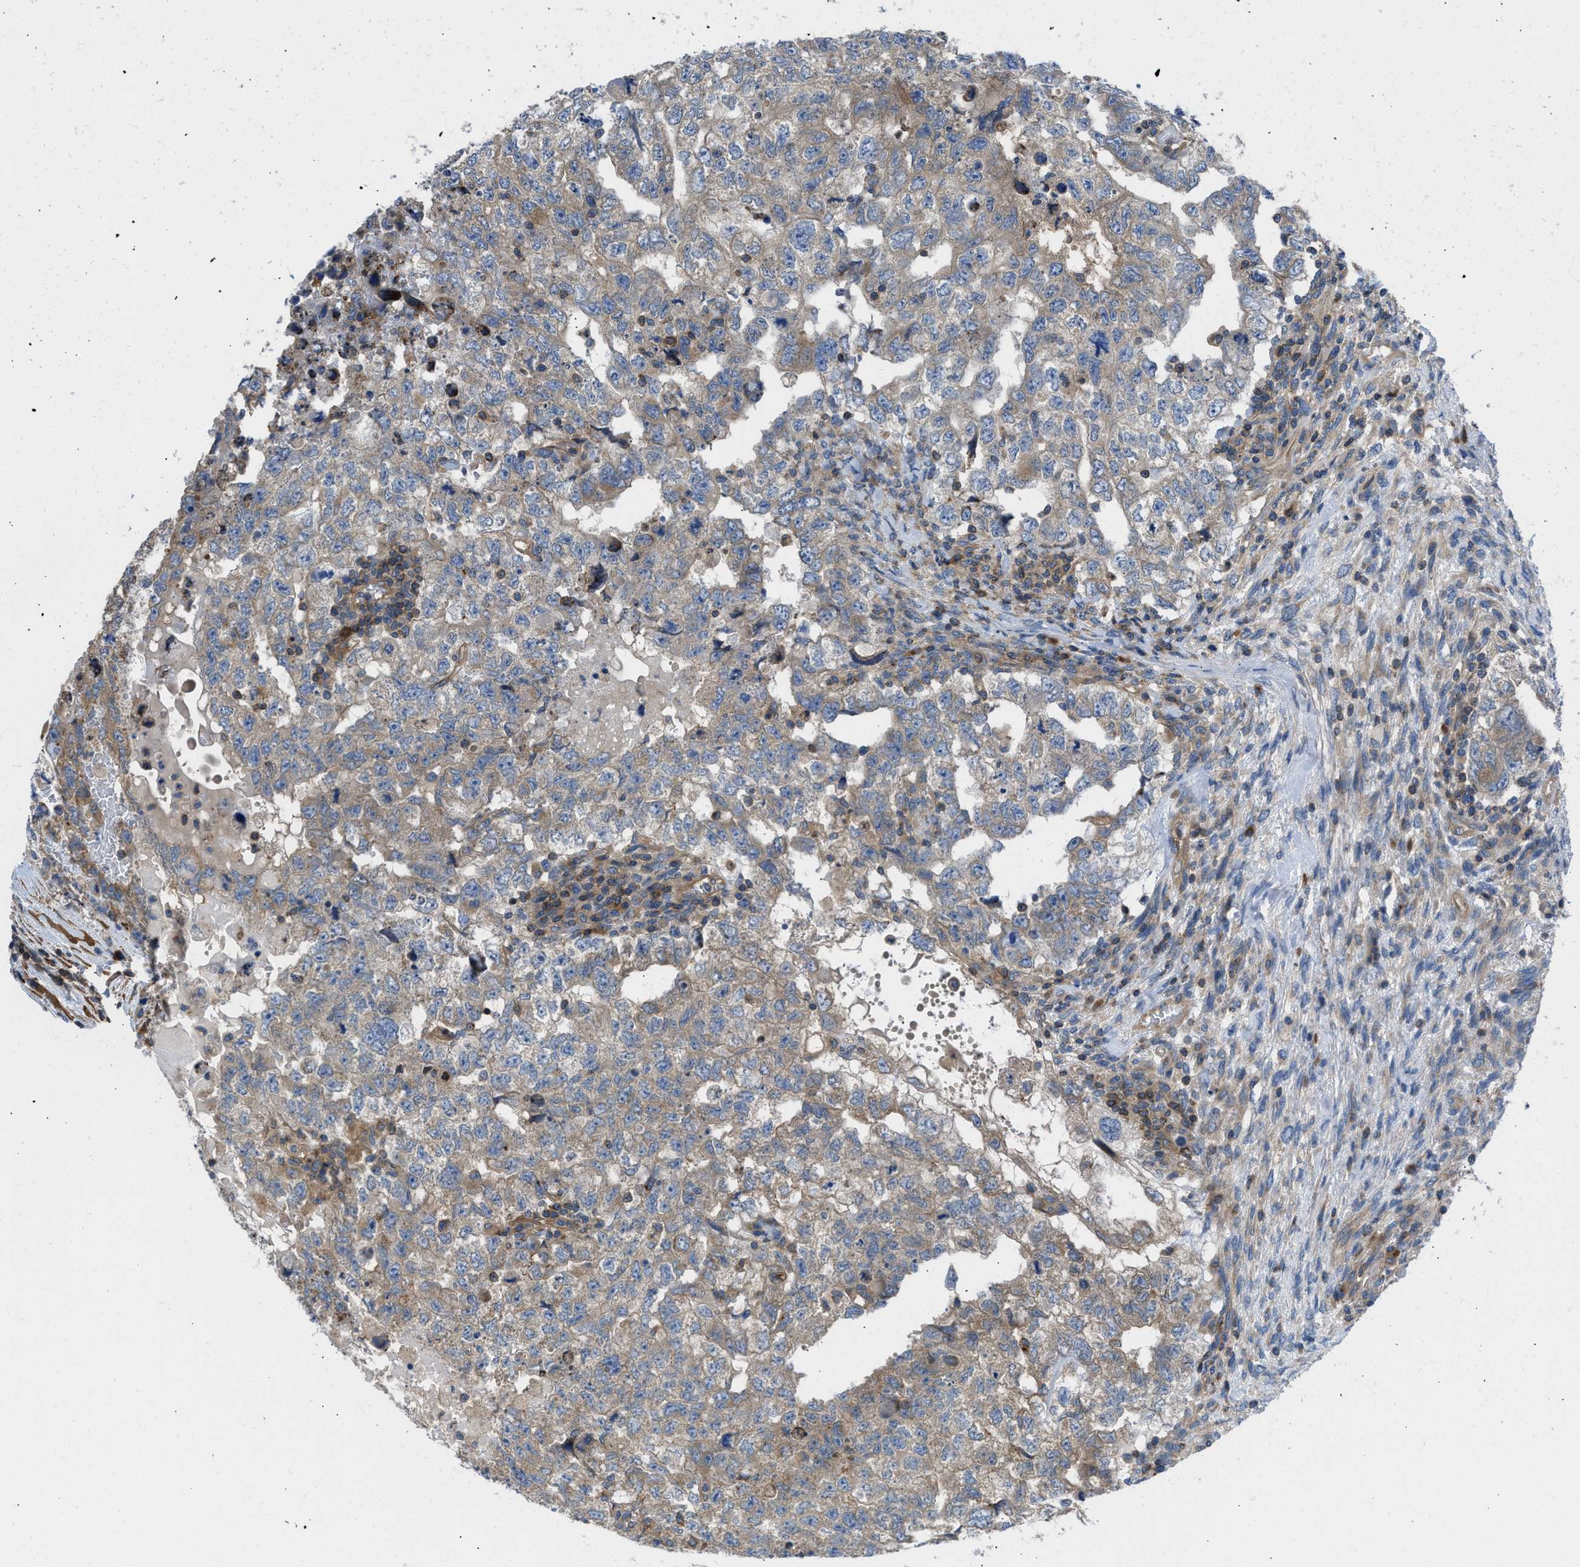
{"staining": {"intensity": "moderate", "quantity": ">75%", "location": "cytoplasmic/membranous"}, "tissue": "testis cancer", "cell_type": "Tumor cells", "image_type": "cancer", "snomed": [{"axis": "morphology", "description": "Carcinoma, Embryonal, NOS"}, {"axis": "topography", "description": "Testis"}], "caption": "Testis embryonal carcinoma stained with a protein marker exhibits moderate staining in tumor cells.", "gene": "CHKB", "patient": {"sex": "male", "age": 36}}